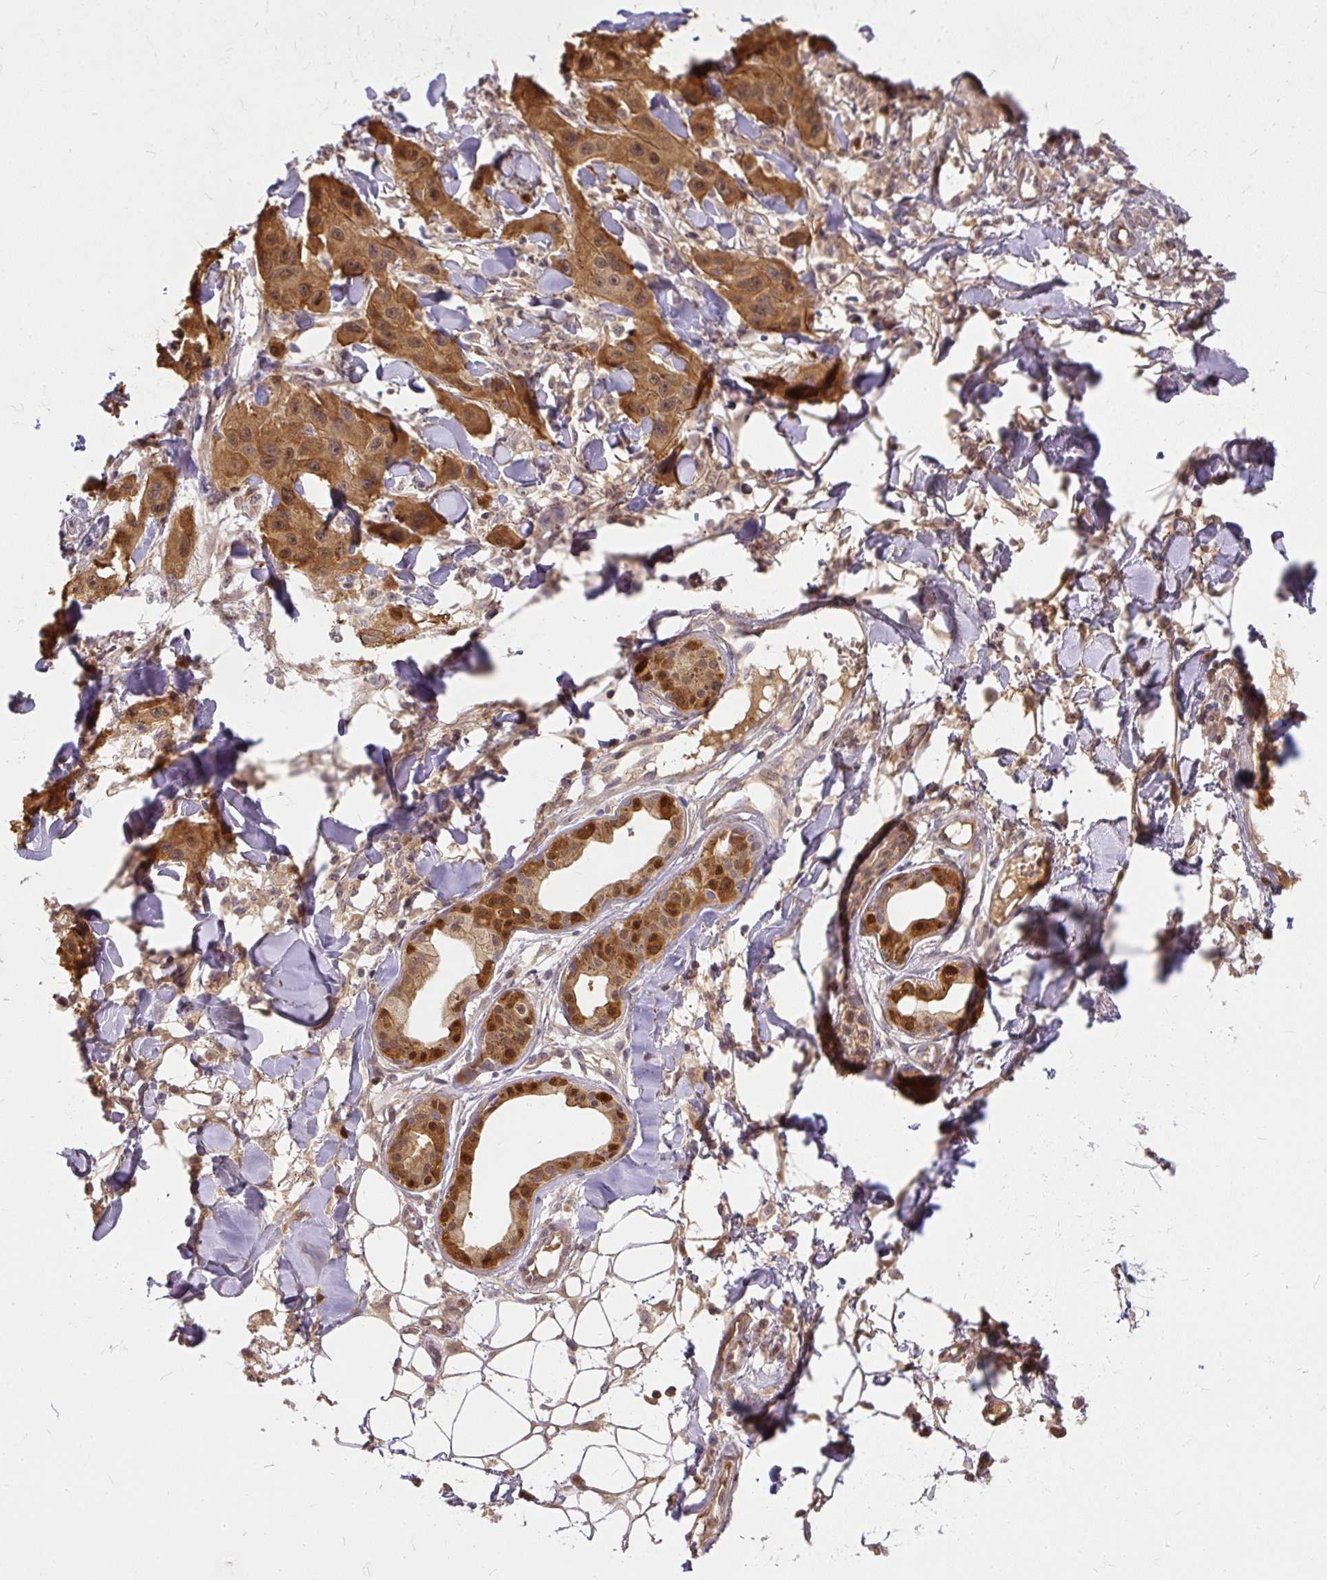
{"staining": {"intensity": "moderate", "quantity": ">75%", "location": "cytoplasmic/membranous,nuclear"}, "tissue": "skin cancer", "cell_type": "Tumor cells", "image_type": "cancer", "snomed": [{"axis": "morphology", "description": "Squamous cell carcinoma, NOS"}, {"axis": "topography", "description": "Skin"}], "caption": "The photomicrograph displays immunohistochemical staining of skin cancer. There is moderate cytoplasmic/membranous and nuclear staining is appreciated in approximately >75% of tumor cells. The staining was performed using DAB (3,3'-diaminobenzidine), with brown indicating positive protein expression. Nuclei are stained blue with hematoxylin.", "gene": "AP5S1", "patient": {"sex": "male", "age": 63}}